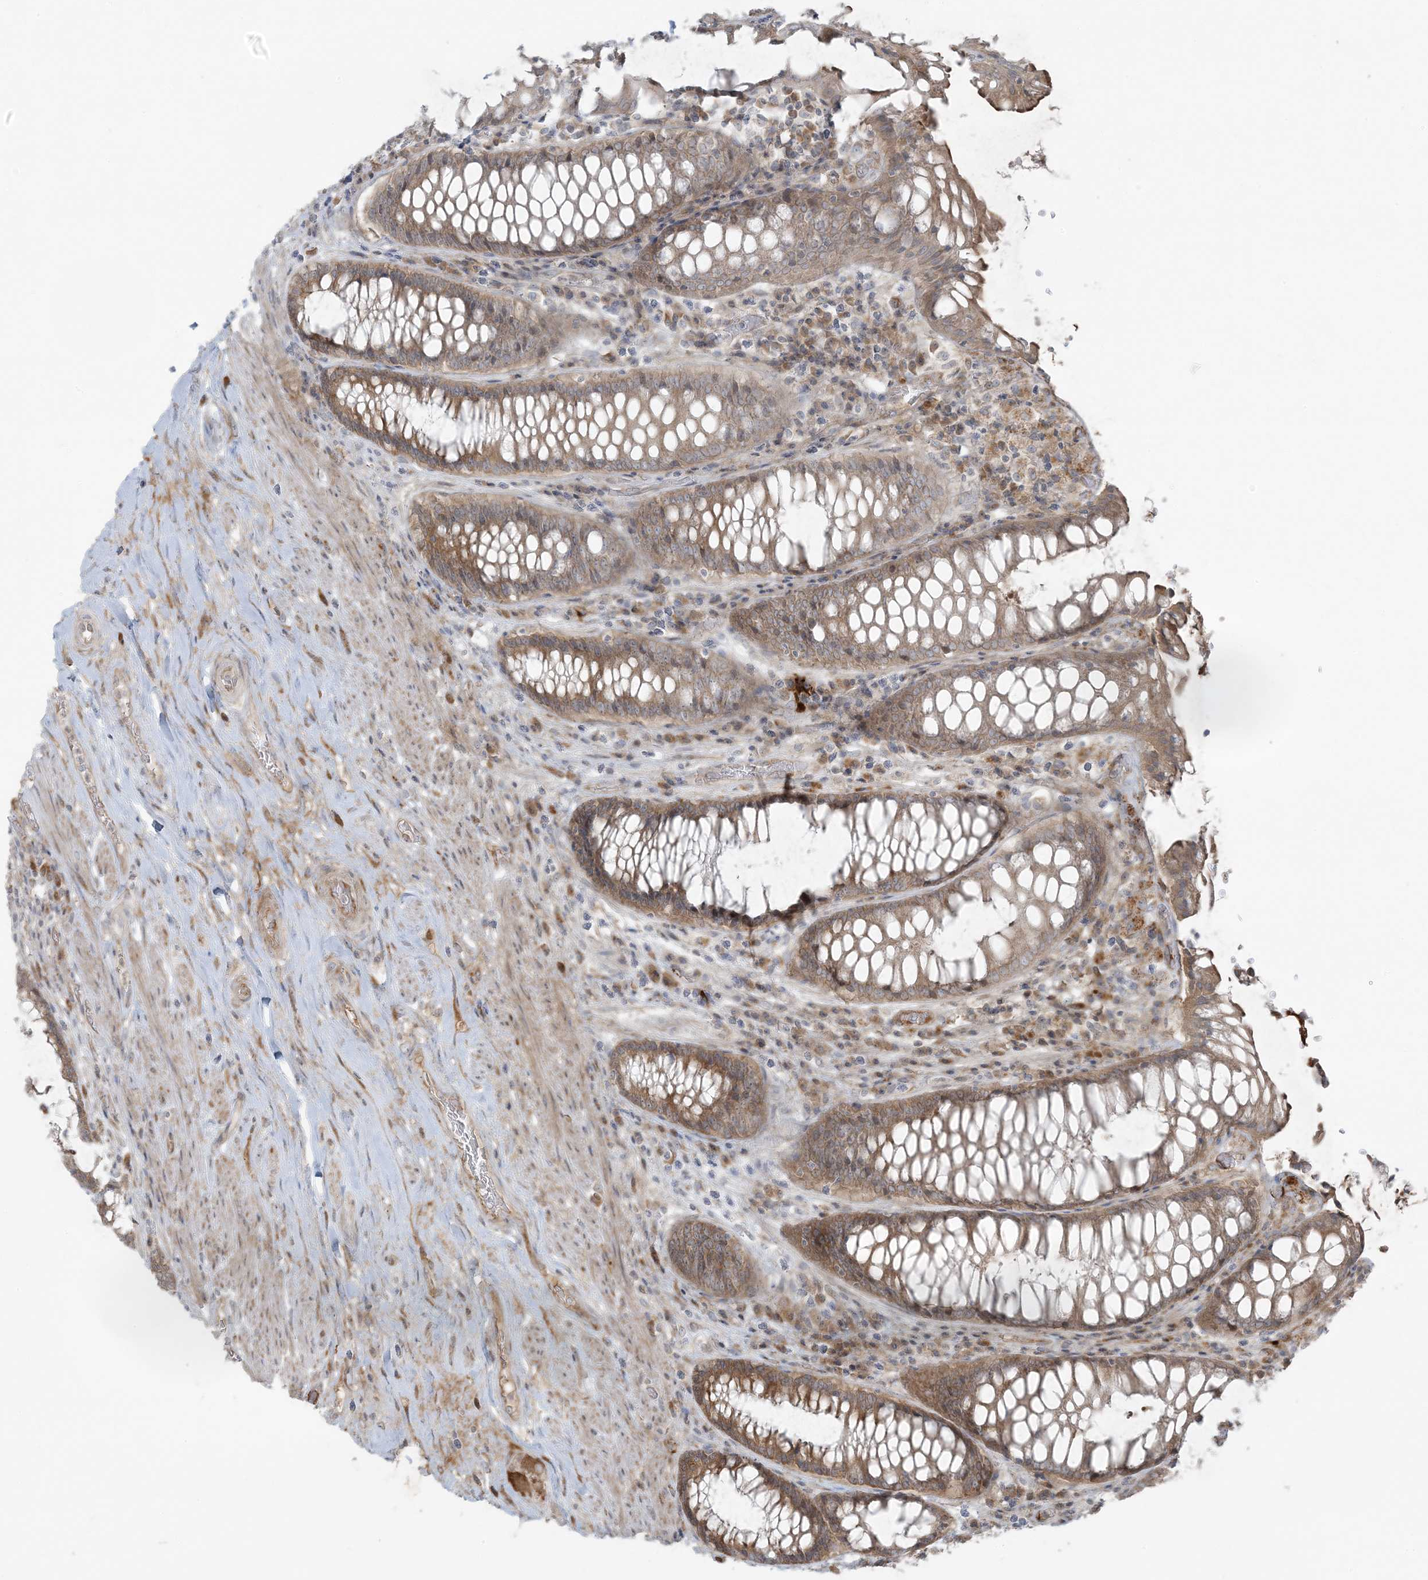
{"staining": {"intensity": "moderate", "quantity": ">75%", "location": "cytoplasmic/membranous"}, "tissue": "rectum", "cell_type": "Glandular cells", "image_type": "normal", "snomed": [{"axis": "morphology", "description": "Normal tissue, NOS"}, {"axis": "topography", "description": "Rectum"}], "caption": "Protein expression analysis of unremarkable human rectum reveals moderate cytoplasmic/membranous staining in about >75% of glandular cells. (DAB (3,3'-diaminobenzidine) IHC, brown staining for protein, blue staining for nuclei).", "gene": "ZNF263", "patient": {"sex": "male", "age": 64}}